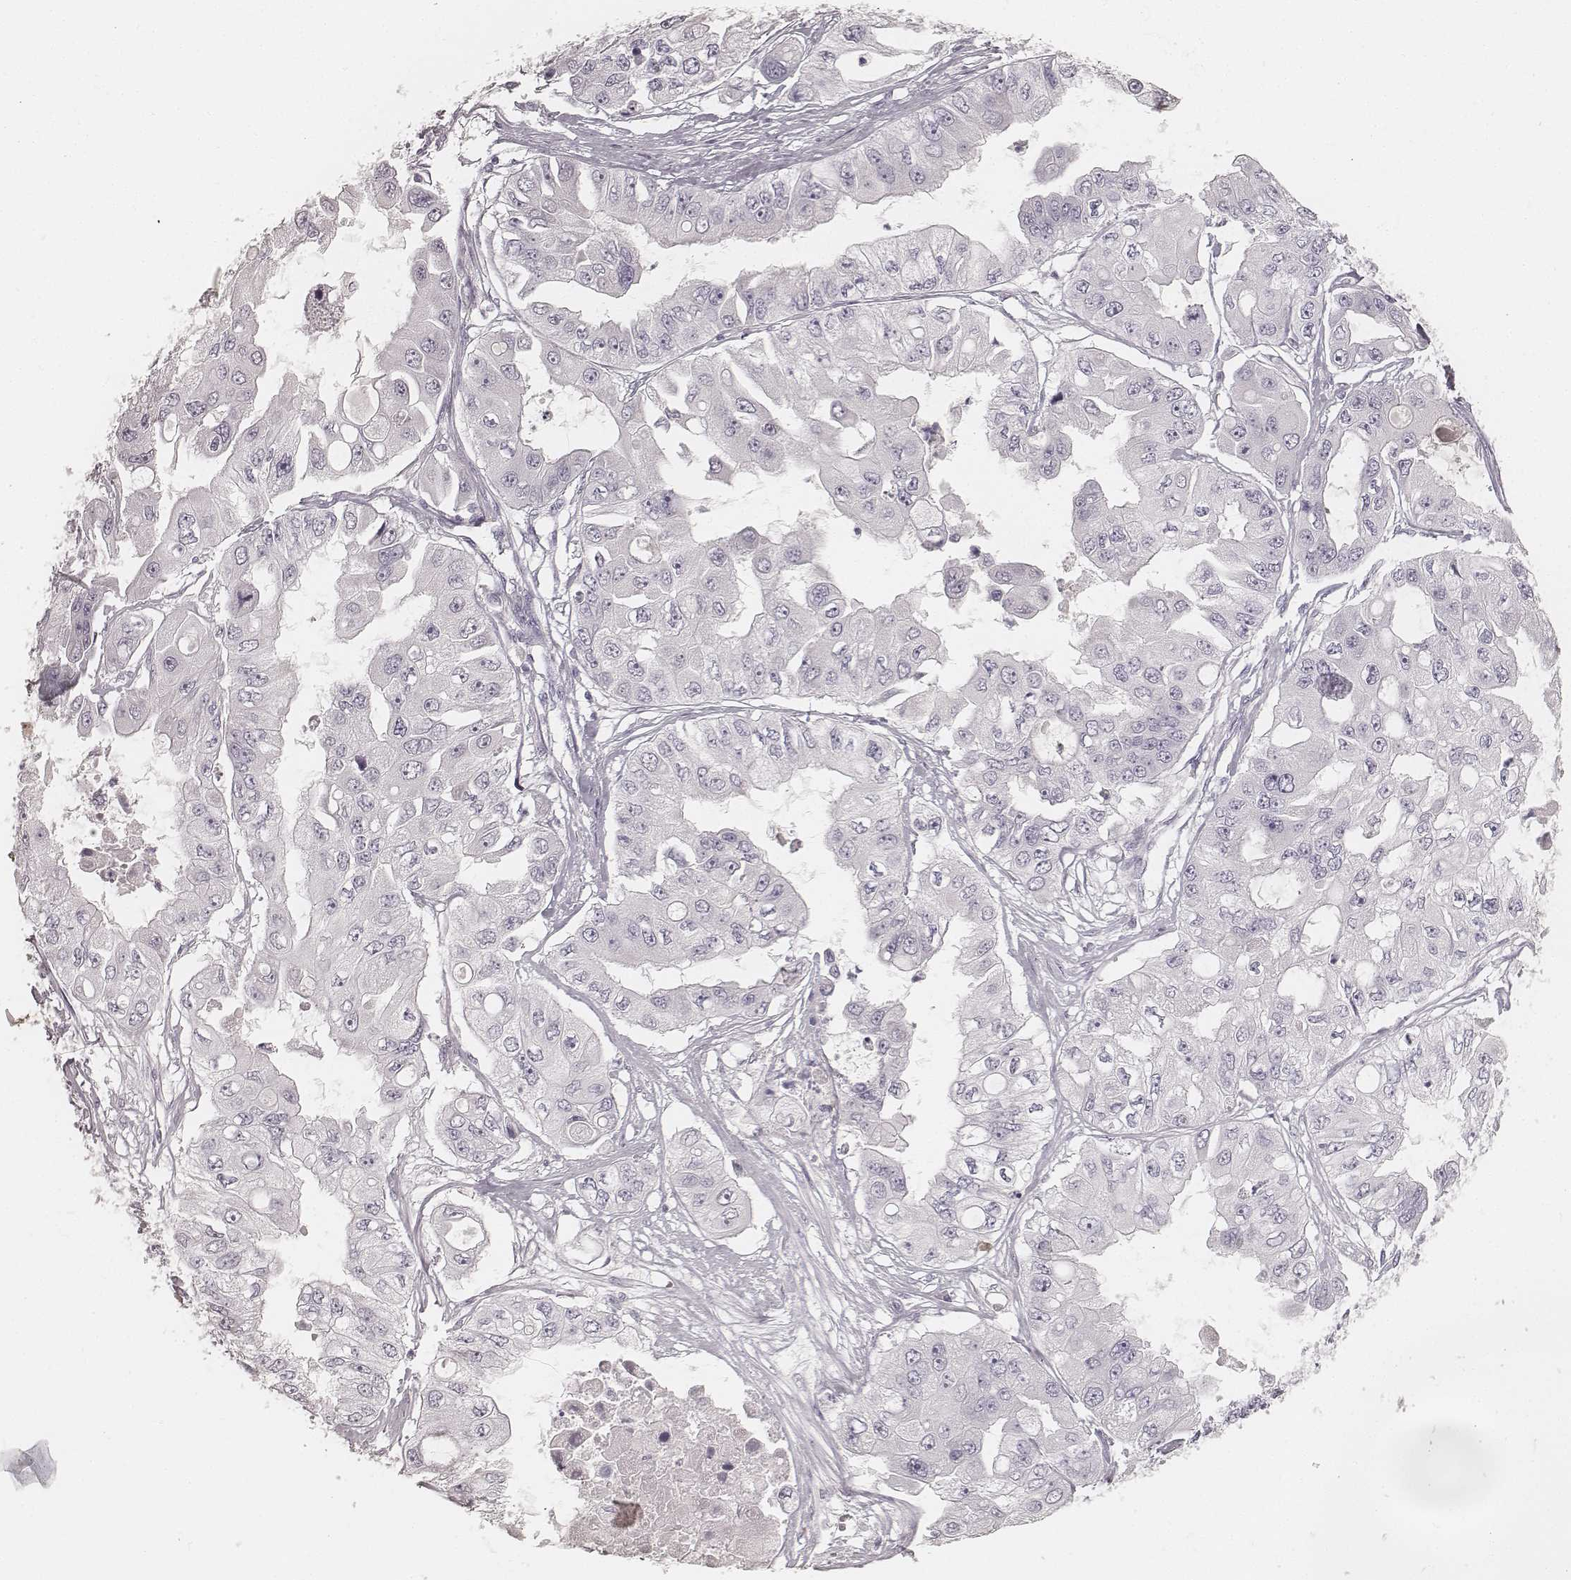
{"staining": {"intensity": "negative", "quantity": "none", "location": "none"}, "tissue": "ovarian cancer", "cell_type": "Tumor cells", "image_type": "cancer", "snomed": [{"axis": "morphology", "description": "Cystadenocarcinoma, serous, NOS"}, {"axis": "topography", "description": "Ovary"}], "caption": "Immunohistochemistry micrograph of ovarian cancer stained for a protein (brown), which shows no expression in tumor cells. (Brightfield microscopy of DAB immunohistochemistry (IHC) at high magnification).", "gene": "KRT31", "patient": {"sex": "female", "age": 56}}